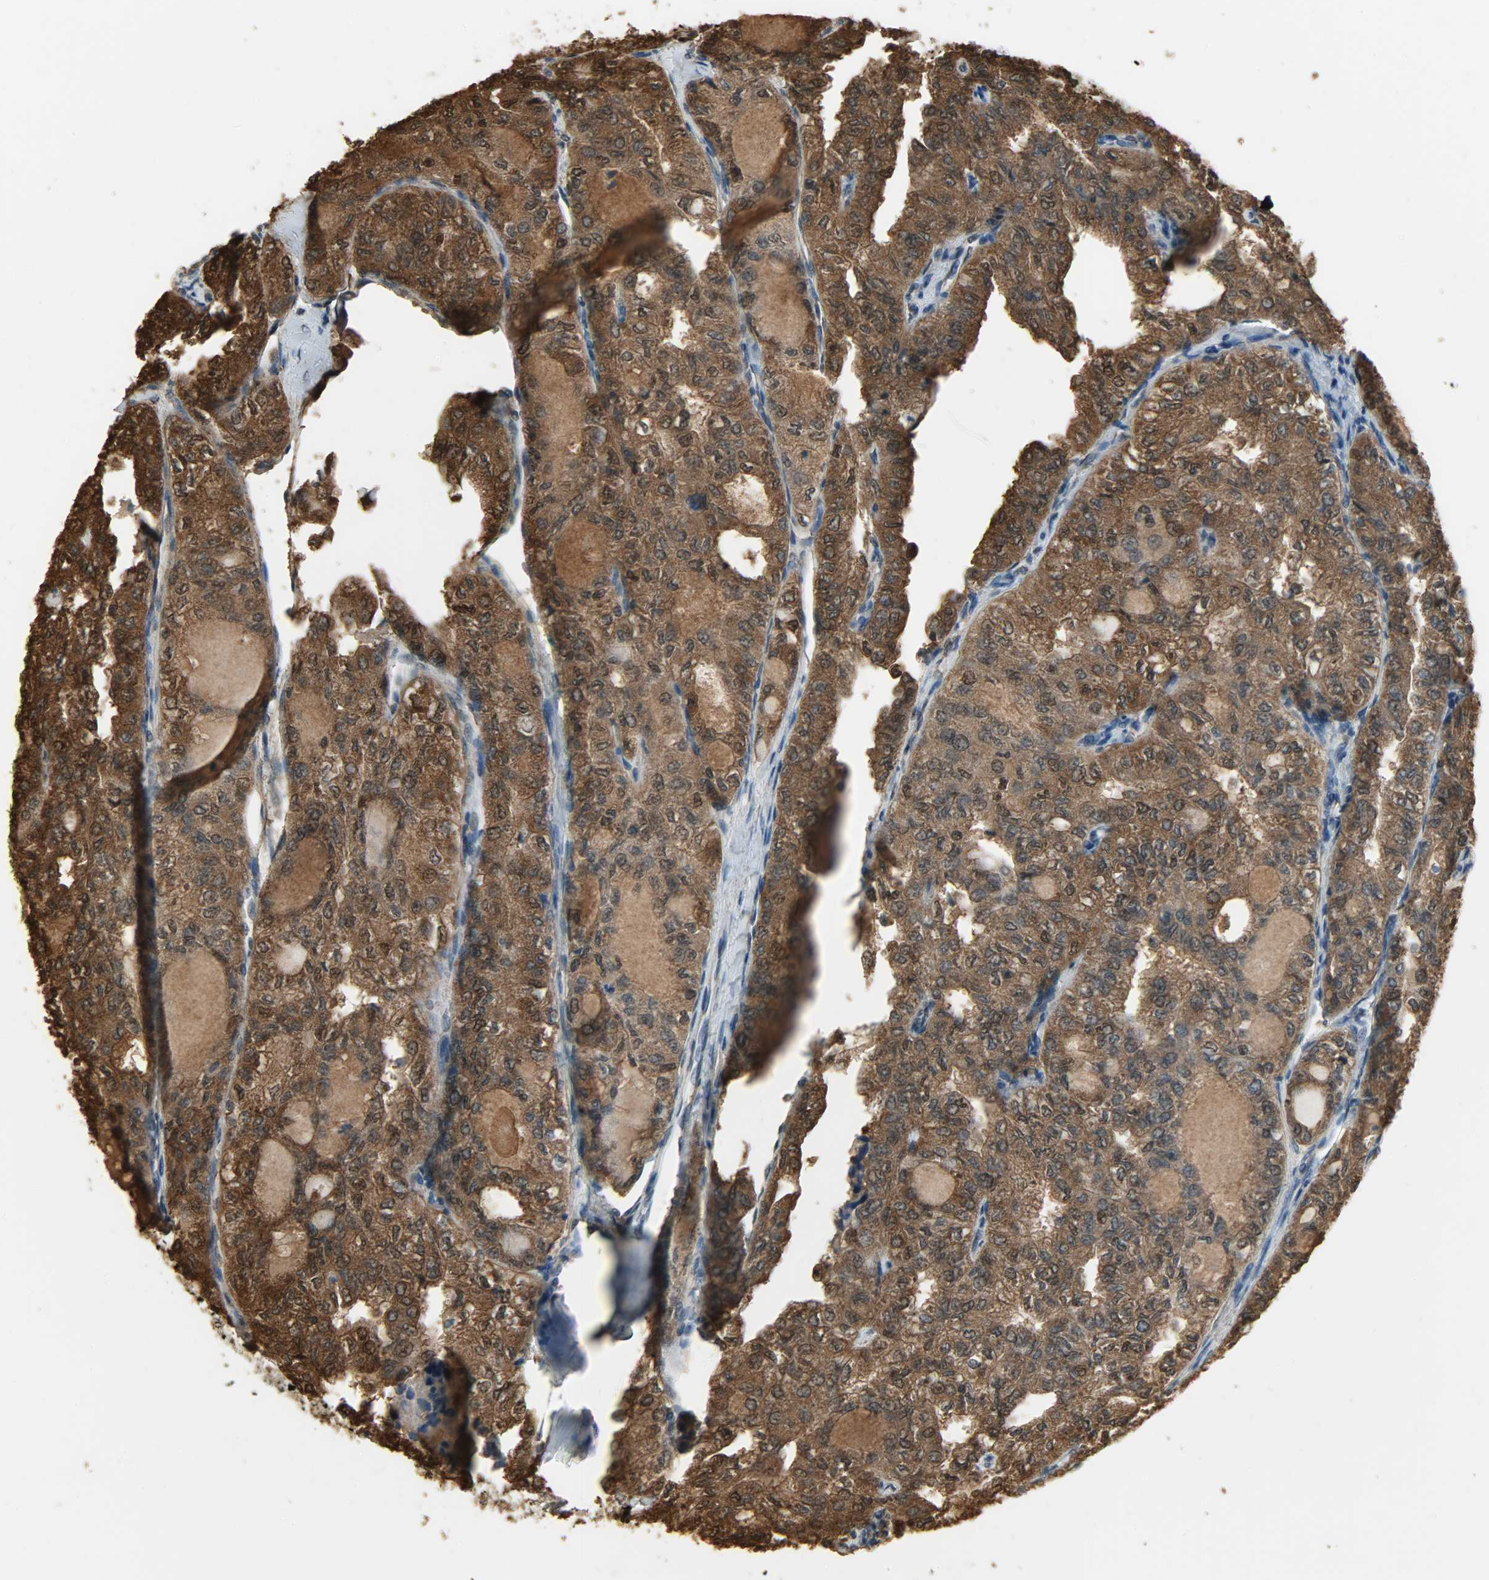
{"staining": {"intensity": "strong", "quantity": ">75%", "location": "cytoplasmic/membranous,nuclear"}, "tissue": "thyroid cancer", "cell_type": "Tumor cells", "image_type": "cancer", "snomed": [{"axis": "morphology", "description": "Follicular adenoma carcinoma, NOS"}, {"axis": "topography", "description": "Thyroid gland"}], "caption": "Protein staining shows strong cytoplasmic/membranous and nuclear staining in about >75% of tumor cells in thyroid cancer.", "gene": "LDHB", "patient": {"sex": "male", "age": 75}}